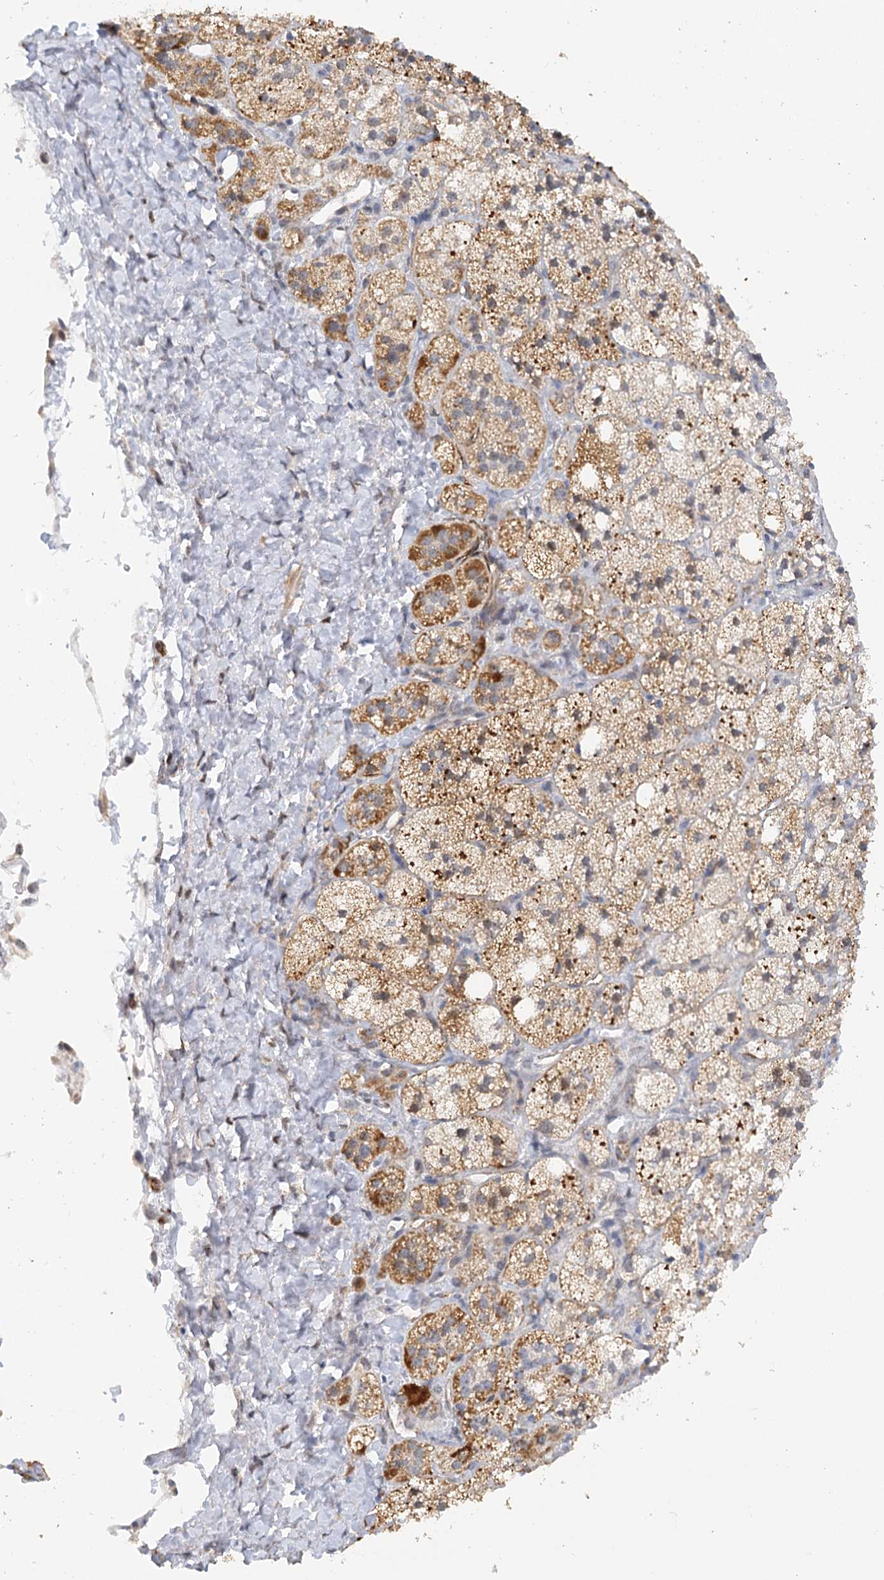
{"staining": {"intensity": "moderate", "quantity": "25%-75%", "location": "cytoplasmic/membranous"}, "tissue": "adrenal gland", "cell_type": "Glandular cells", "image_type": "normal", "snomed": [{"axis": "morphology", "description": "Normal tissue, NOS"}, {"axis": "topography", "description": "Adrenal gland"}], "caption": "Protein analysis of unremarkable adrenal gland exhibits moderate cytoplasmic/membranous expression in about 25%-75% of glandular cells.", "gene": "NELL2", "patient": {"sex": "male", "age": 61}}